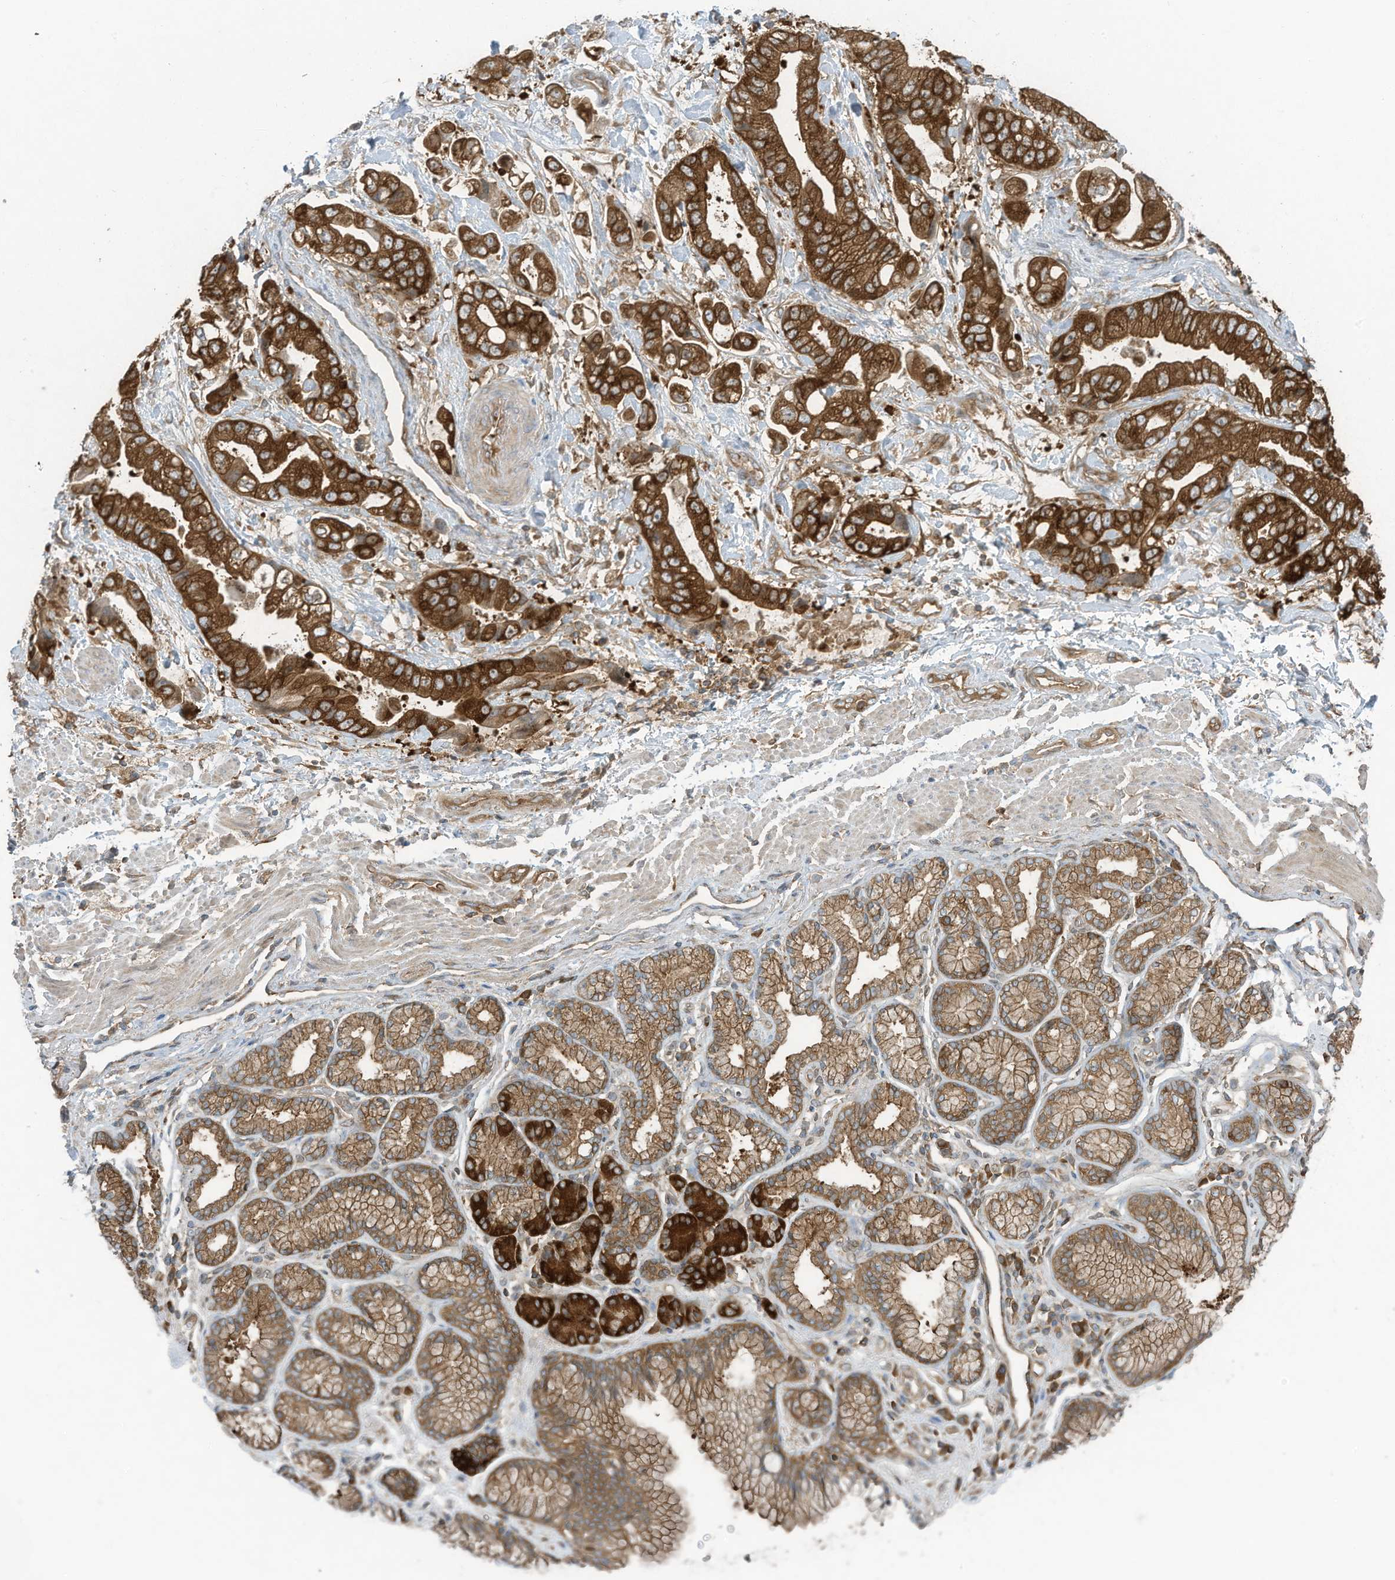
{"staining": {"intensity": "strong", "quantity": ">75%", "location": "cytoplasmic/membranous"}, "tissue": "stomach cancer", "cell_type": "Tumor cells", "image_type": "cancer", "snomed": [{"axis": "morphology", "description": "Adenocarcinoma, NOS"}, {"axis": "topography", "description": "Stomach"}], "caption": "Protein staining shows strong cytoplasmic/membranous positivity in approximately >75% of tumor cells in adenocarcinoma (stomach). (DAB = brown stain, brightfield microscopy at high magnification).", "gene": "OLA1", "patient": {"sex": "male", "age": 62}}